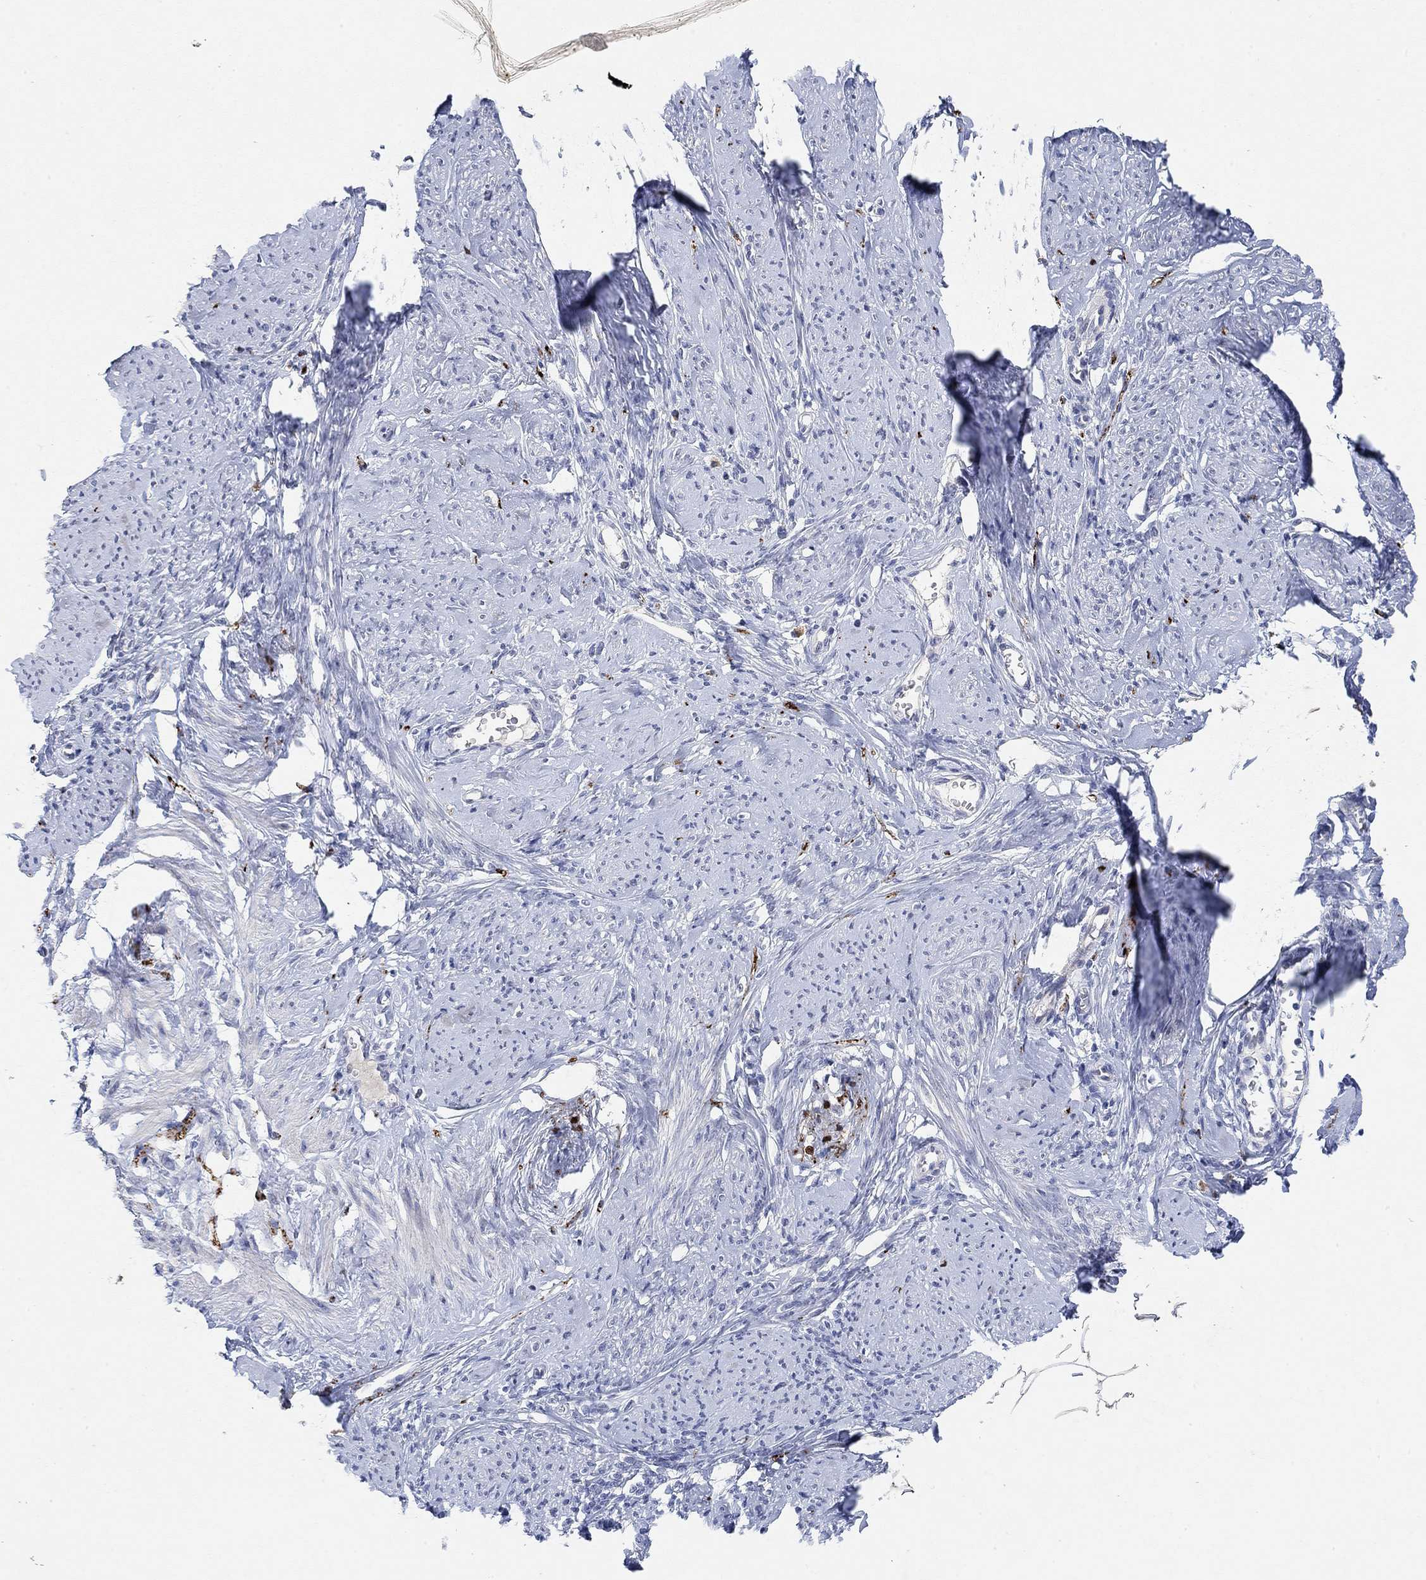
{"staining": {"intensity": "negative", "quantity": "none", "location": "none"}, "tissue": "smooth muscle", "cell_type": "Smooth muscle cells", "image_type": "normal", "snomed": [{"axis": "morphology", "description": "Normal tissue, NOS"}, {"axis": "topography", "description": "Smooth muscle"}], "caption": "An IHC image of unremarkable smooth muscle is shown. There is no staining in smooth muscle cells of smooth muscle.", "gene": "VAT1L", "patient": {"sex": "female", "age": 48}}